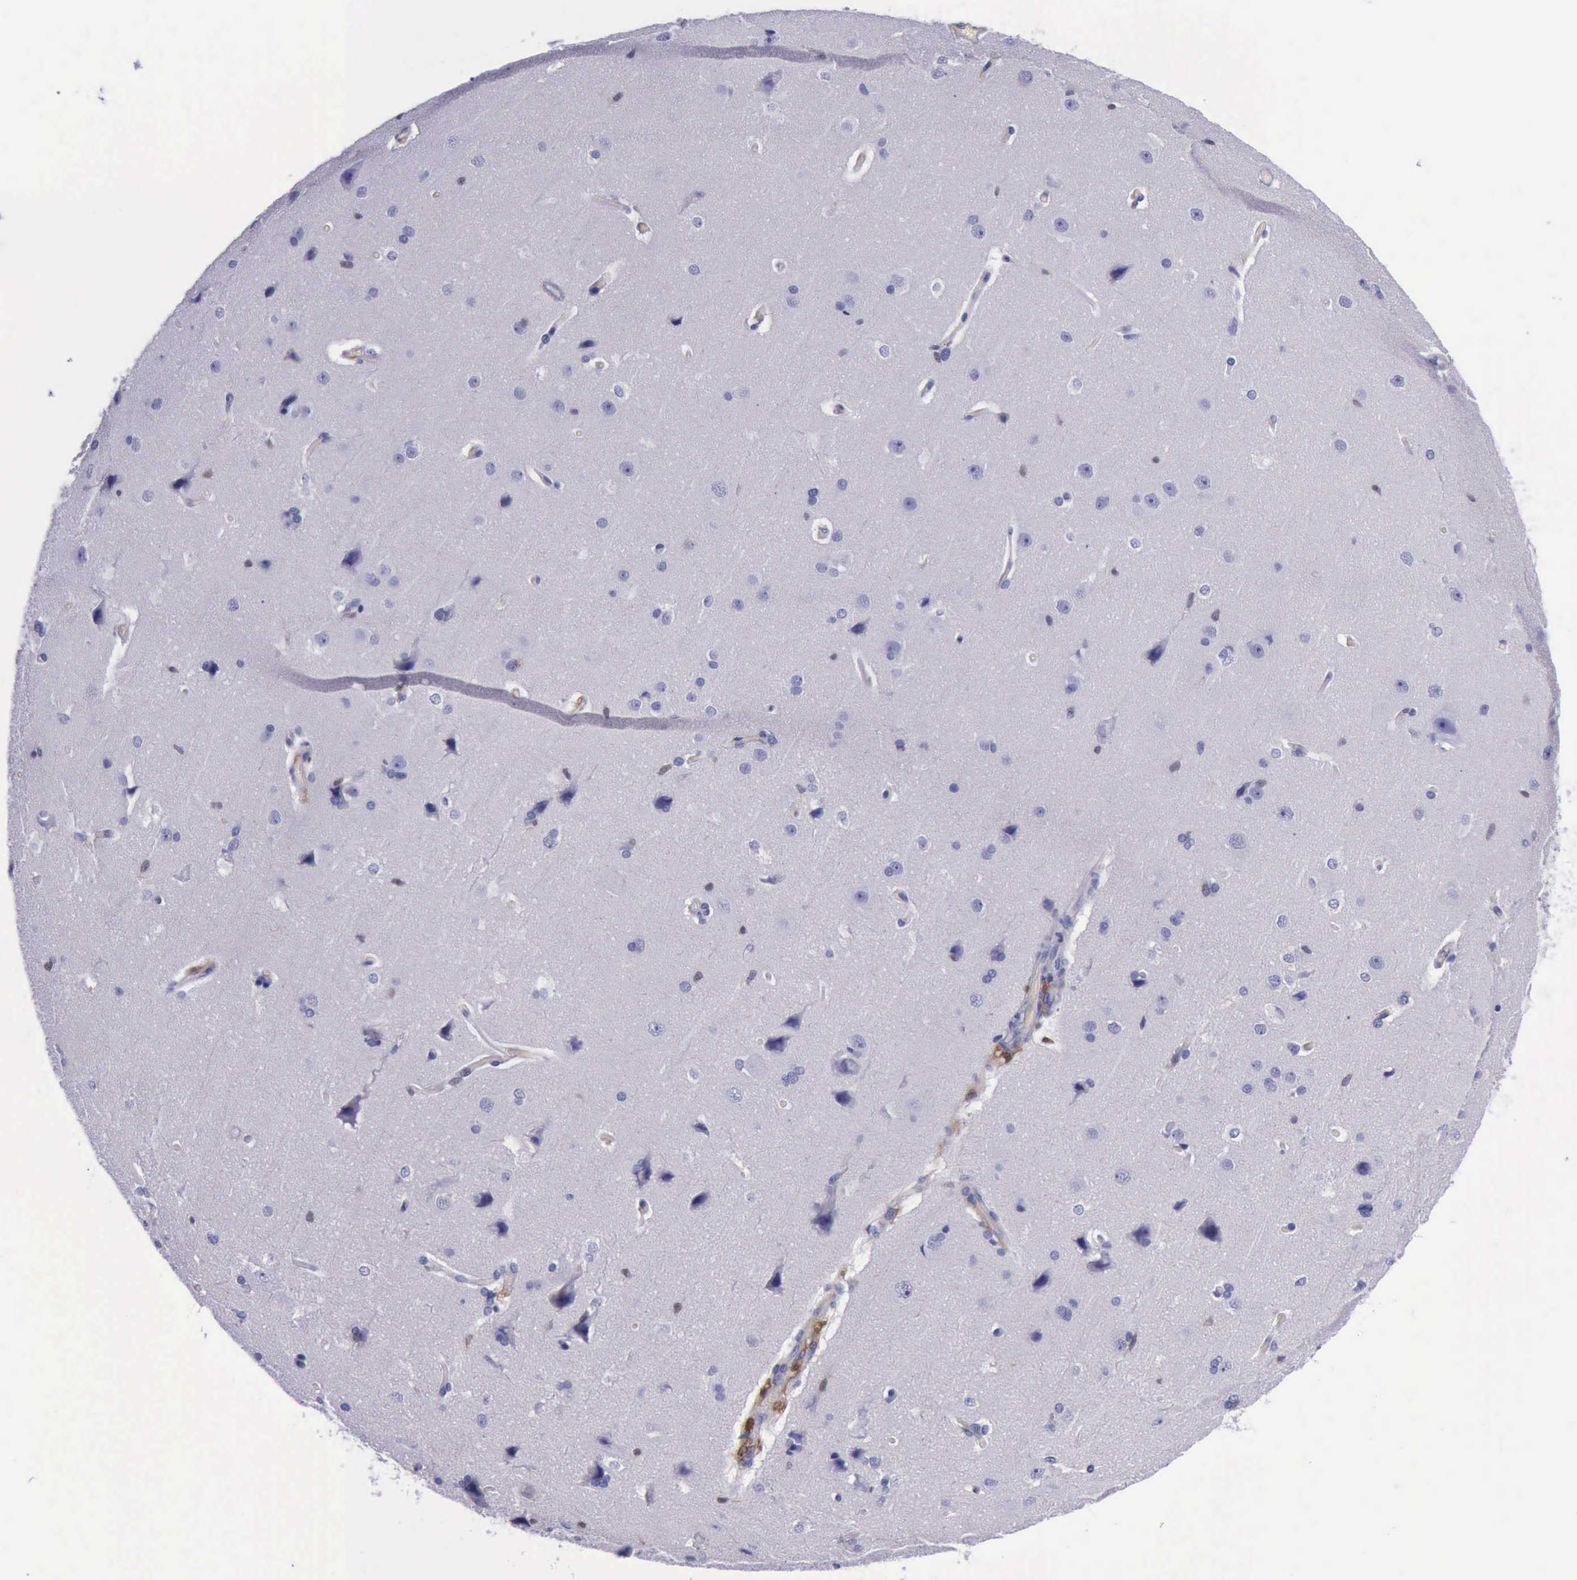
{"staining": {"intensity": "moderate", "quantity": "<25%", "location": "cytoplasmic/membranous"}, "tissue": "cerebral cortex", "cell_type": "Endothelial cells", "image_type": "normal", "snomed": [{"axis": "morphology", "description": "Normal tissue, NOS"}, {"axis": "topography", "description": "Cerebral cortex"}], "caption": "IHC photomicrograph of unremarkable cerebral cortex: cerebral cortex stained using immunohistochemistry demonstrates low levels of moderate protein expression localized specifically in the cytoplasmic/membranous of endothelial cells, appearing as a cytoplasmic/membranous brown color.", "gene": "TYMP", "patient": {"sex": "female", "age": 45}}